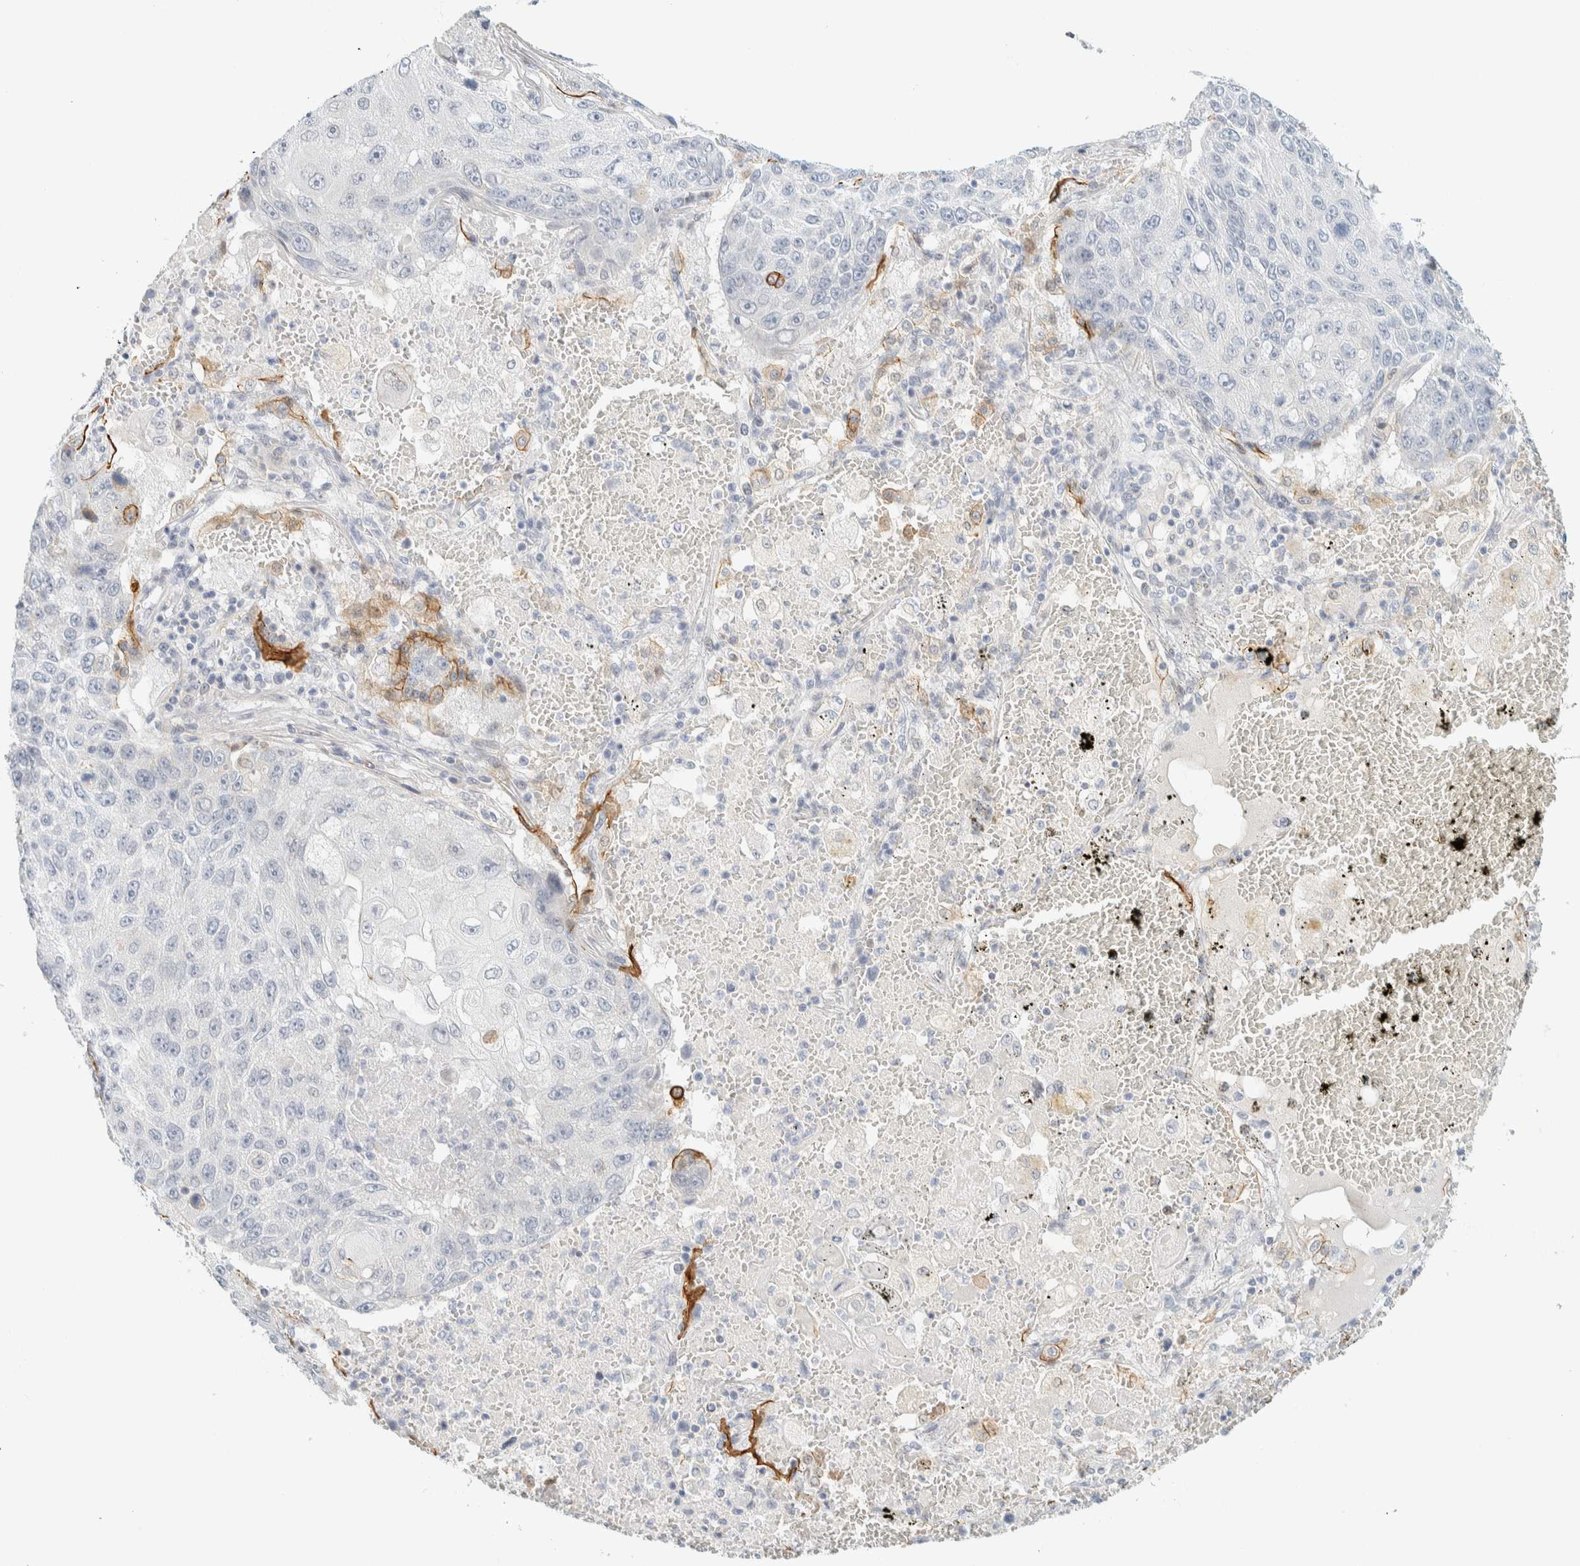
{"staining": {"intensity": "moderate", "quantity": "<25%", "location": "cytoplasmic/membranous"}, "tissue": "lung cancer", "cell_type": "Tumor cells", "image_type": "cancer", "snomed": [{"axis": "morphology", "description": "Squamous cell carcinoma, NOS"}, {"axis": "topography", "description": "Lung"}], "caption": "Protein staining displays moderate cytoplasmic/membranous positivity in about <25% of tumor cells in lung squamous cell carcinoma.", "gene": "C1QTNF12", "patient": {"sex": "male", "age": 61}}